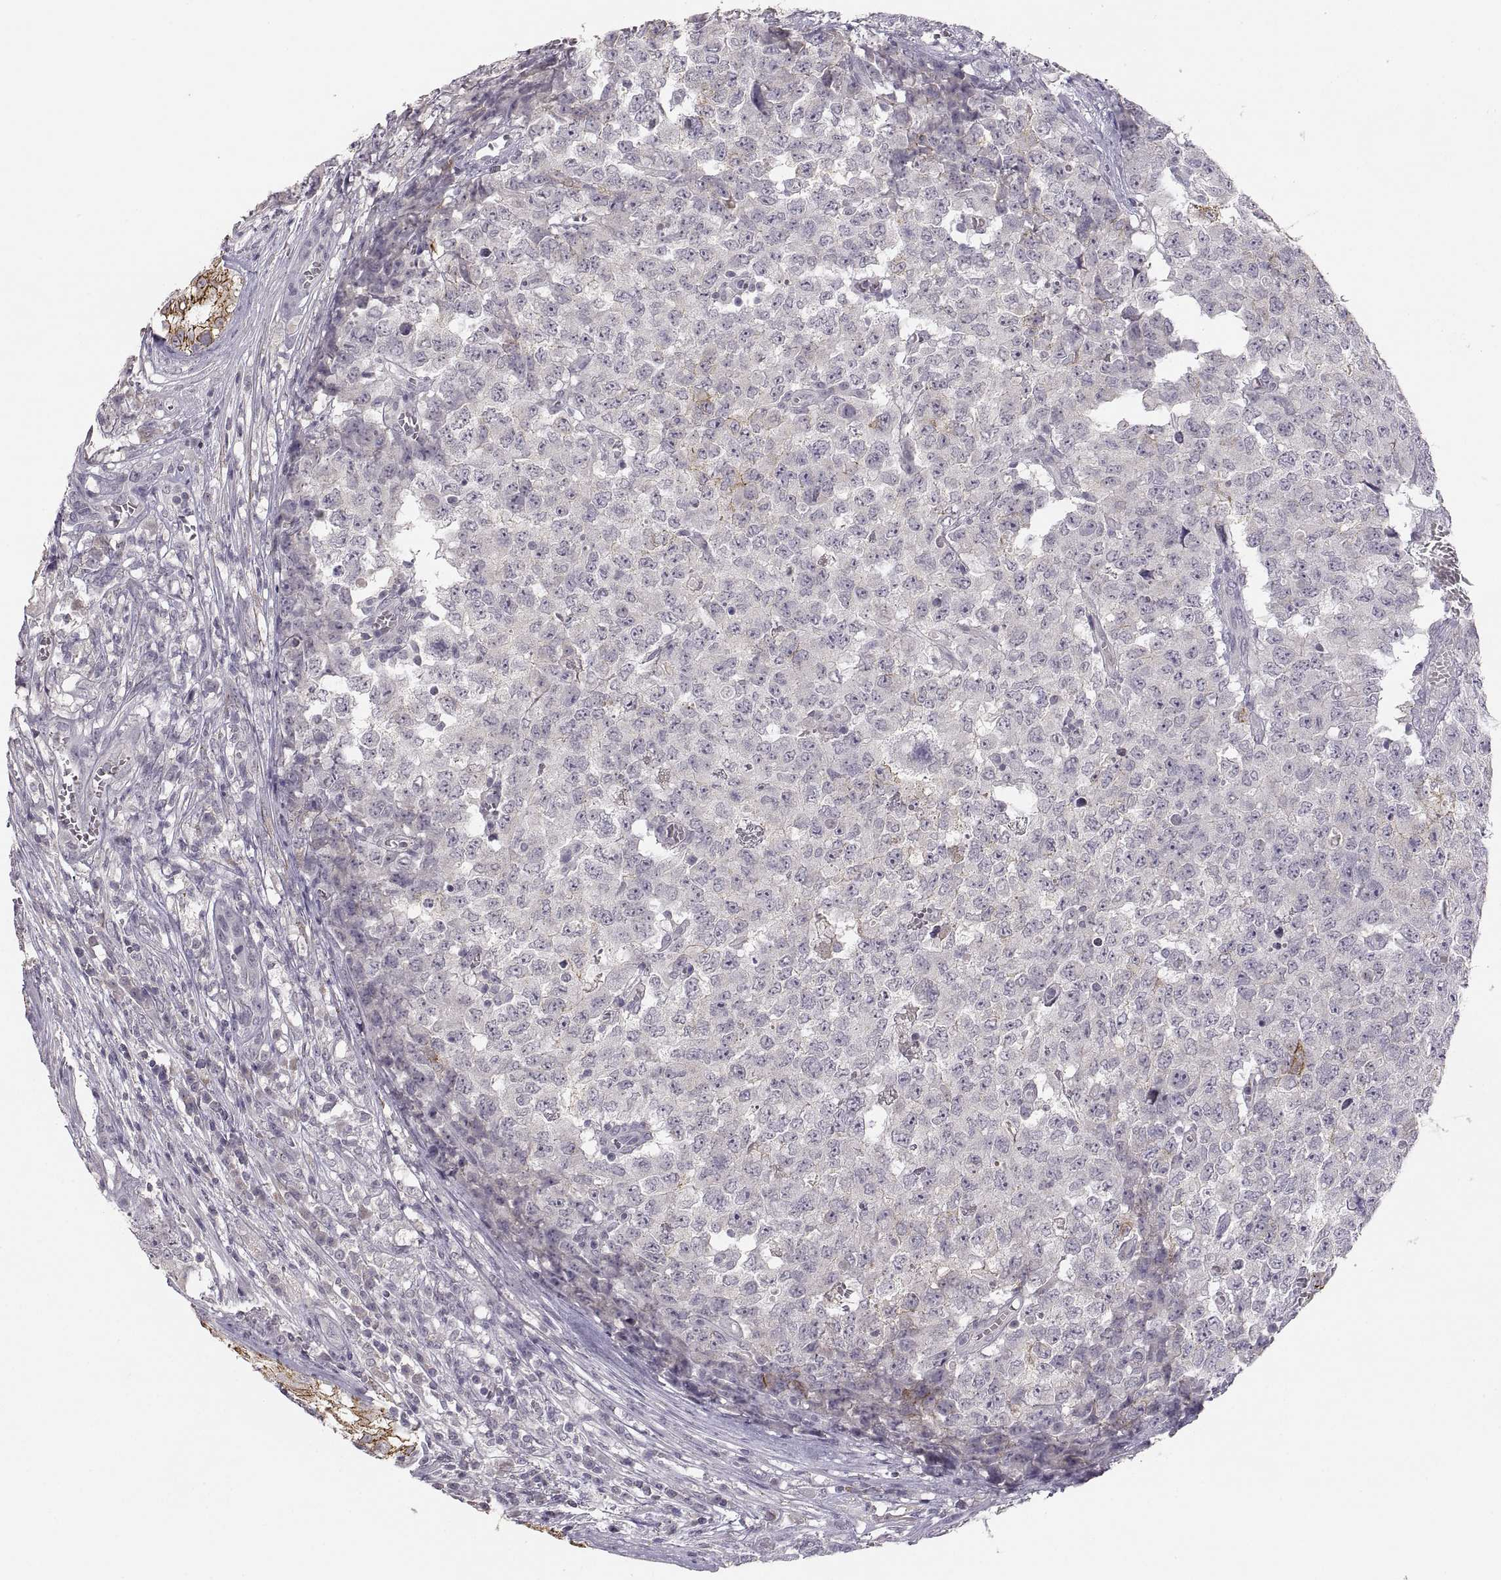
{"staining": {"intensity": "negative", "quantity": "none", "location": "none"}, "tissue": "testis cancer", "cell_type": "Tumor cells", "image_type": "cancer", "snomed": [{"axis": "morphology", "description": "Carcinoma, Embryonal, NOS"}, {"axis": "topography", "description": "Testis"}], "caption": "Tumor cells show no significant positivity in testis cancer (embryonal carcinoma).", "gene": "CDH2", "patient": {"sex": "male", "age": 23}}